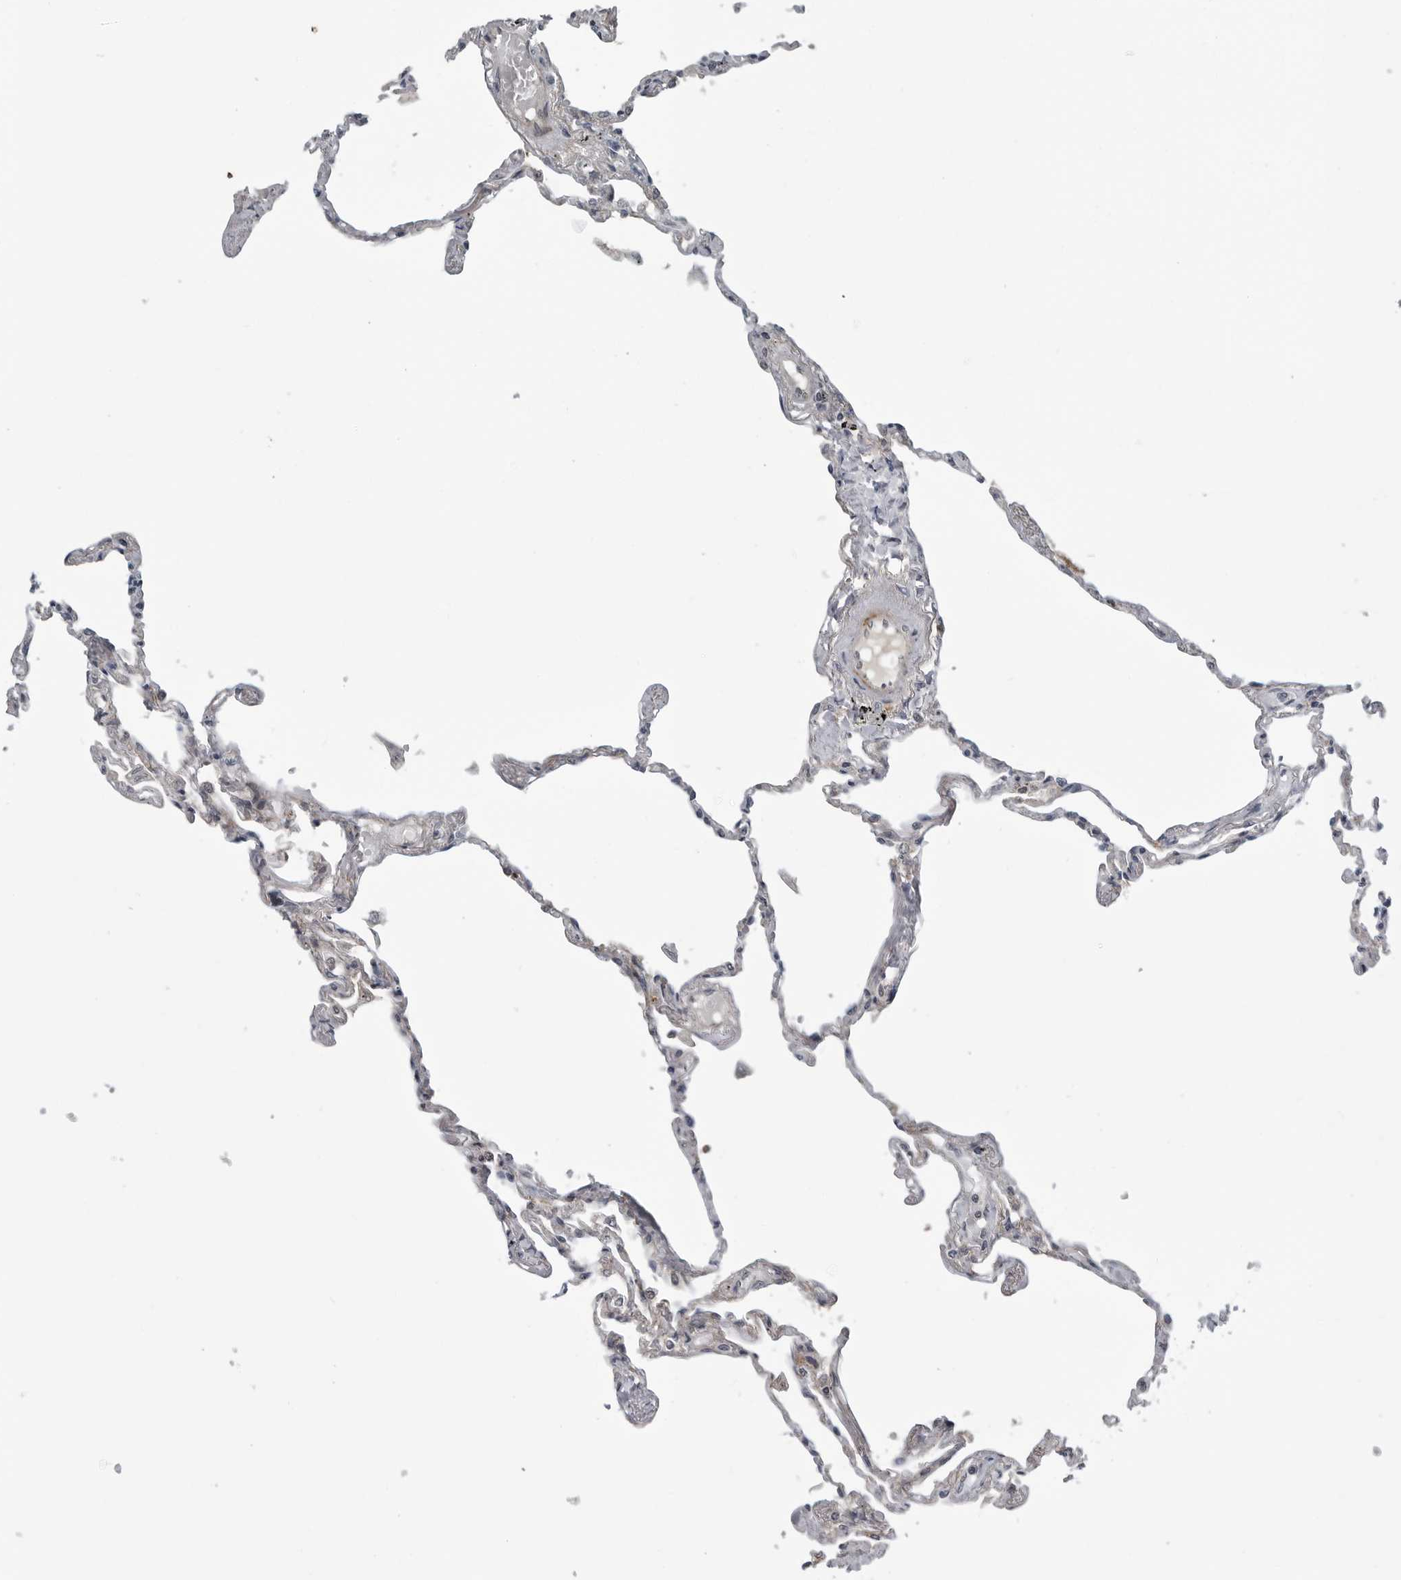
{"staining": {"intensity": "weak", "quantity": "25%-75%", "location": "cytoplasmic/membranous"}, "tissue": "lung", "cell_type": "Alveolar cells", "image_type": "normal", "snomed": [{"axis": "morphology", "description": "Normal tissue, NOS"}, {"axis": "topography", "description": "Lung"}], "caption": "Immunohistochemical staining of normal human lung demonstrates weak cytoplasmic/membranous protein positivity in about 25%-75% of alveolar cells. (DAB (3,3'-diaminobenzidine) IHC with brightfield microscopy, high magnification).", "gene": "FAAP100", "patient": {"sex": "female", "age": 67}}